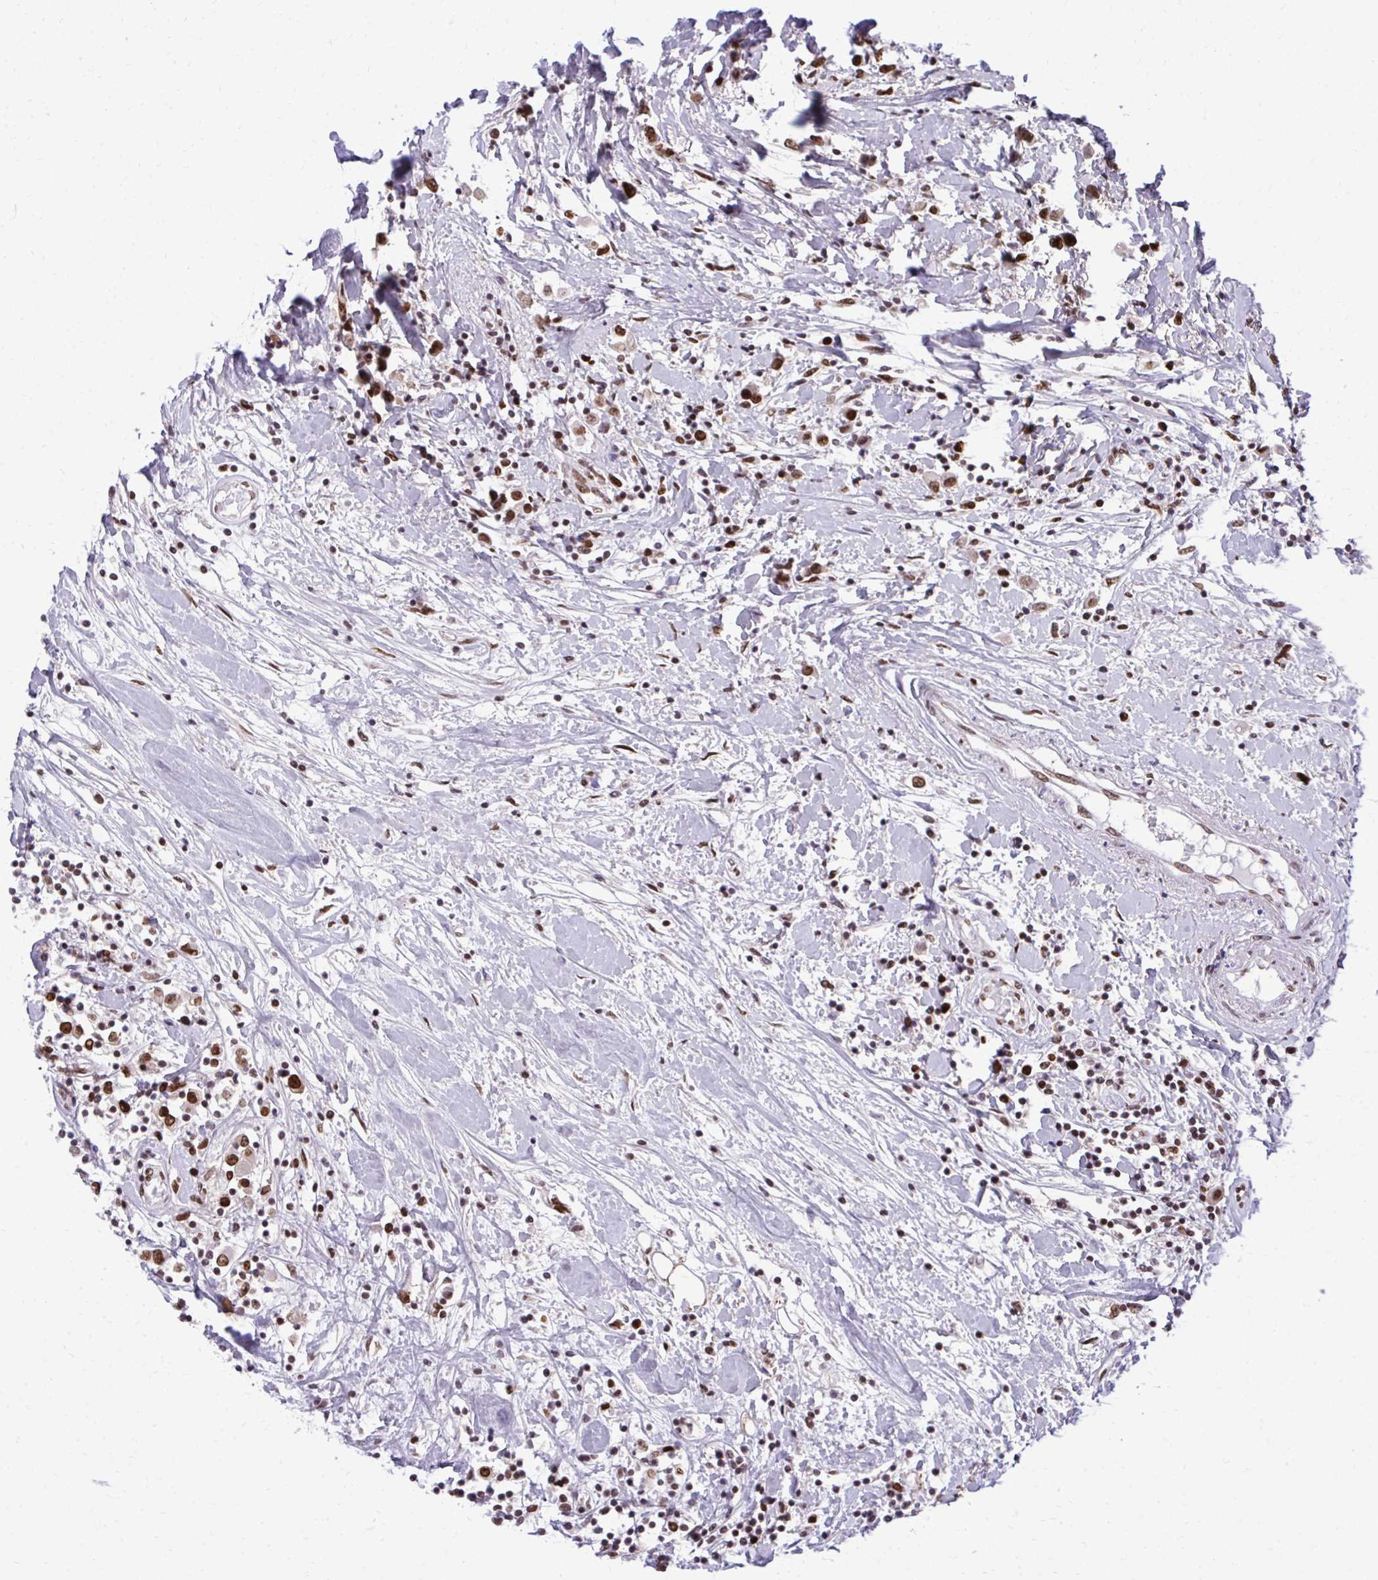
{"staining": {"intensity": "strong", "quantity": ">75%", "location": "nuclear"}, "tissue": "breast cancer", "cell_type": "Tumor cells", "image_type": "cancer", "snomed": [{"axis": "morphology", "description": "Duct carcinoma"}, {"axis": "topography", "description": "Breast"}], "caption": "DAB (3,3'-diaminobenzidine) immunohistochemical staining of breast infiltrating ductal carcinoma displays strong nuclear protein staining in approximately >75% of tumor cells.", "gene": "CDYL", "patient": {"sex": "female", "age": 61}}